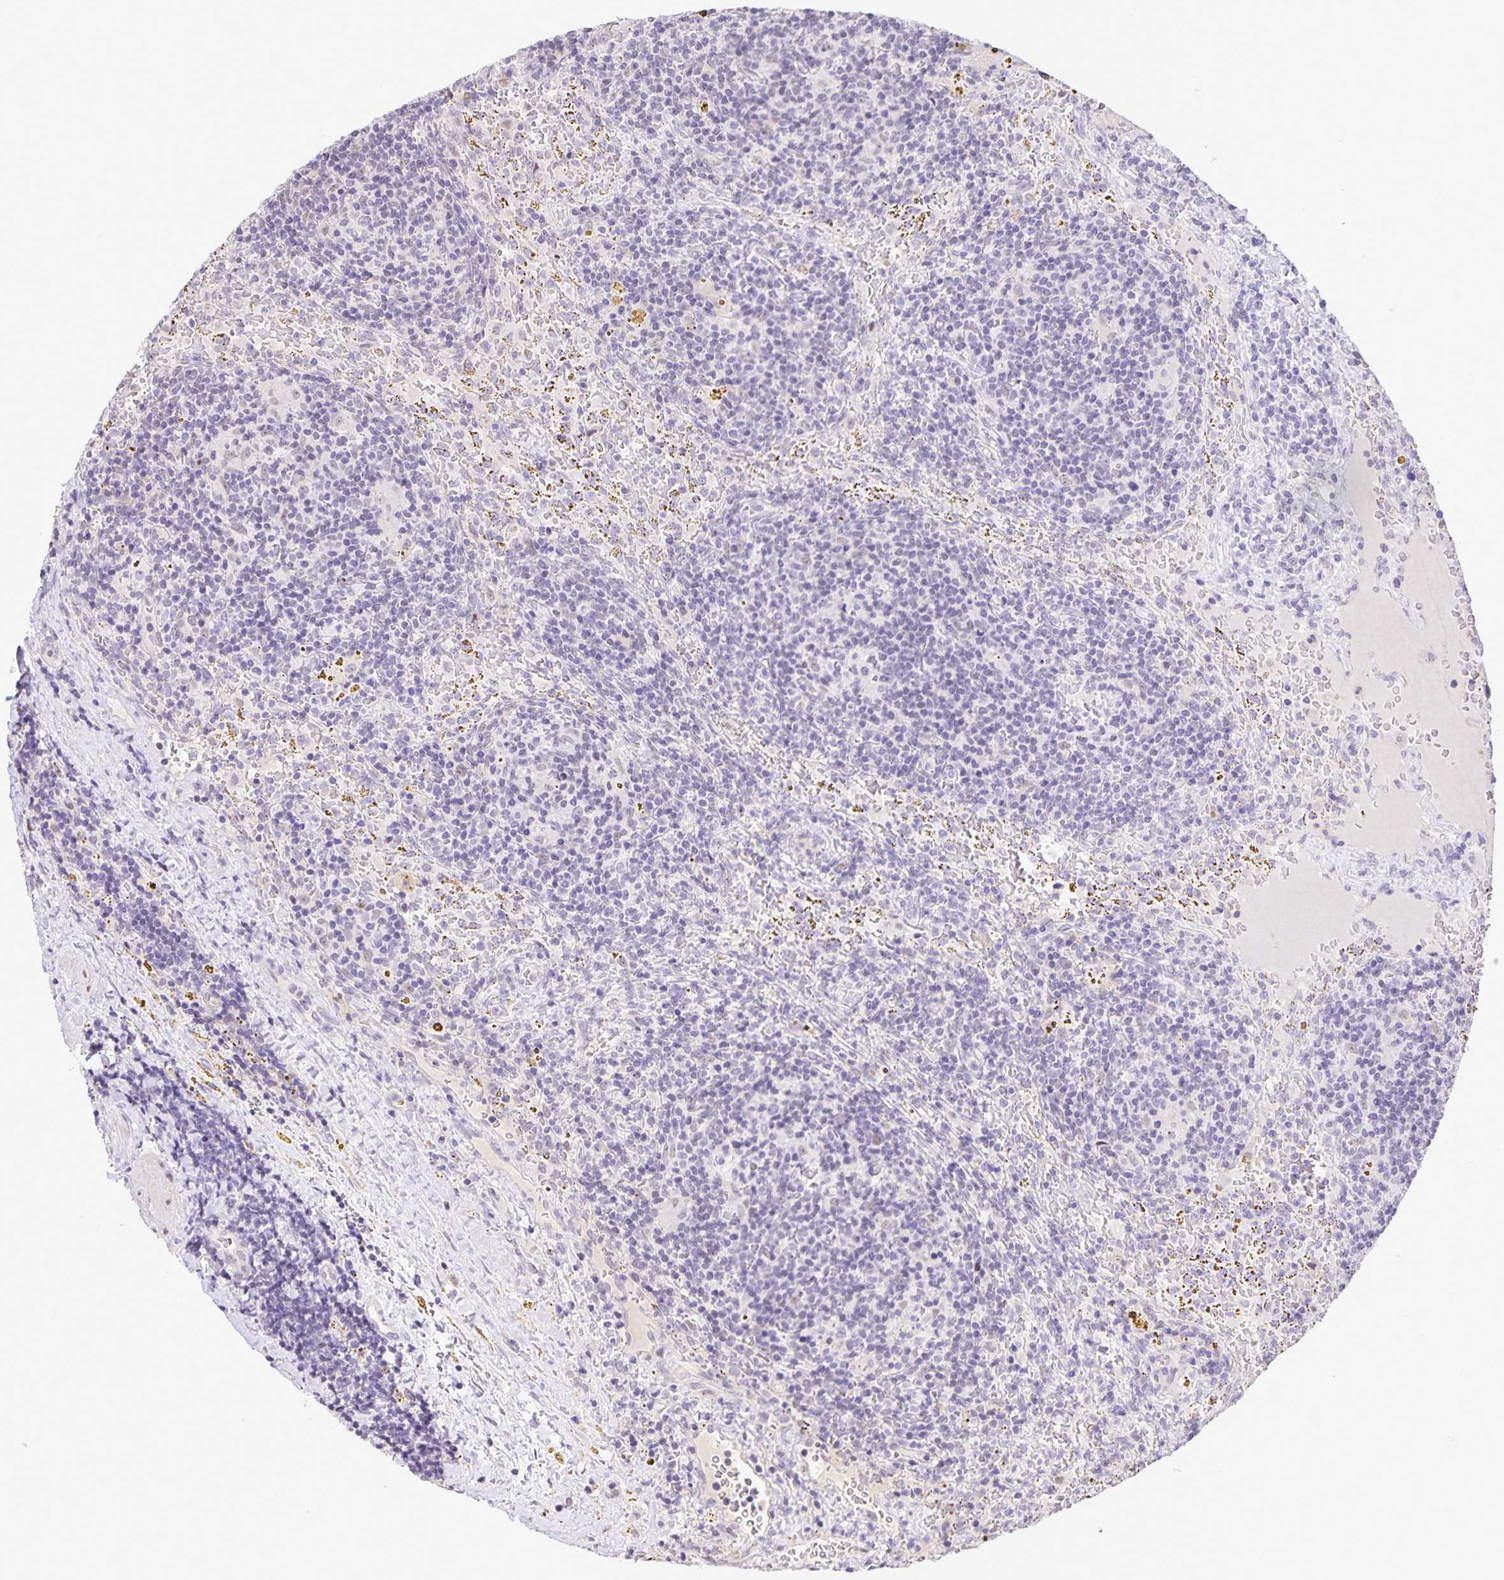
{"staining": {"intensity": "negative", "quantity": "none", "location": "none"}, "tissue": "lymphoma", "cell_type": "Tumor cells", "image_type": "cancer", "snomed": [{"axis": "morphology", "description": "Malignant lymphoma, non-Hodgkin's type, Low grade"}, {"axis": "topography", "description": "Spleen"}], "caption": "A high-resolution micrograph shows immunohistochemistry staining of low-grade malignant lymphoma, non-Hodgkin's type, which reveals no significant expression in tumor cells.", "gene": "ONECUT2", "patient": {"sex": "female", "age": 70}}